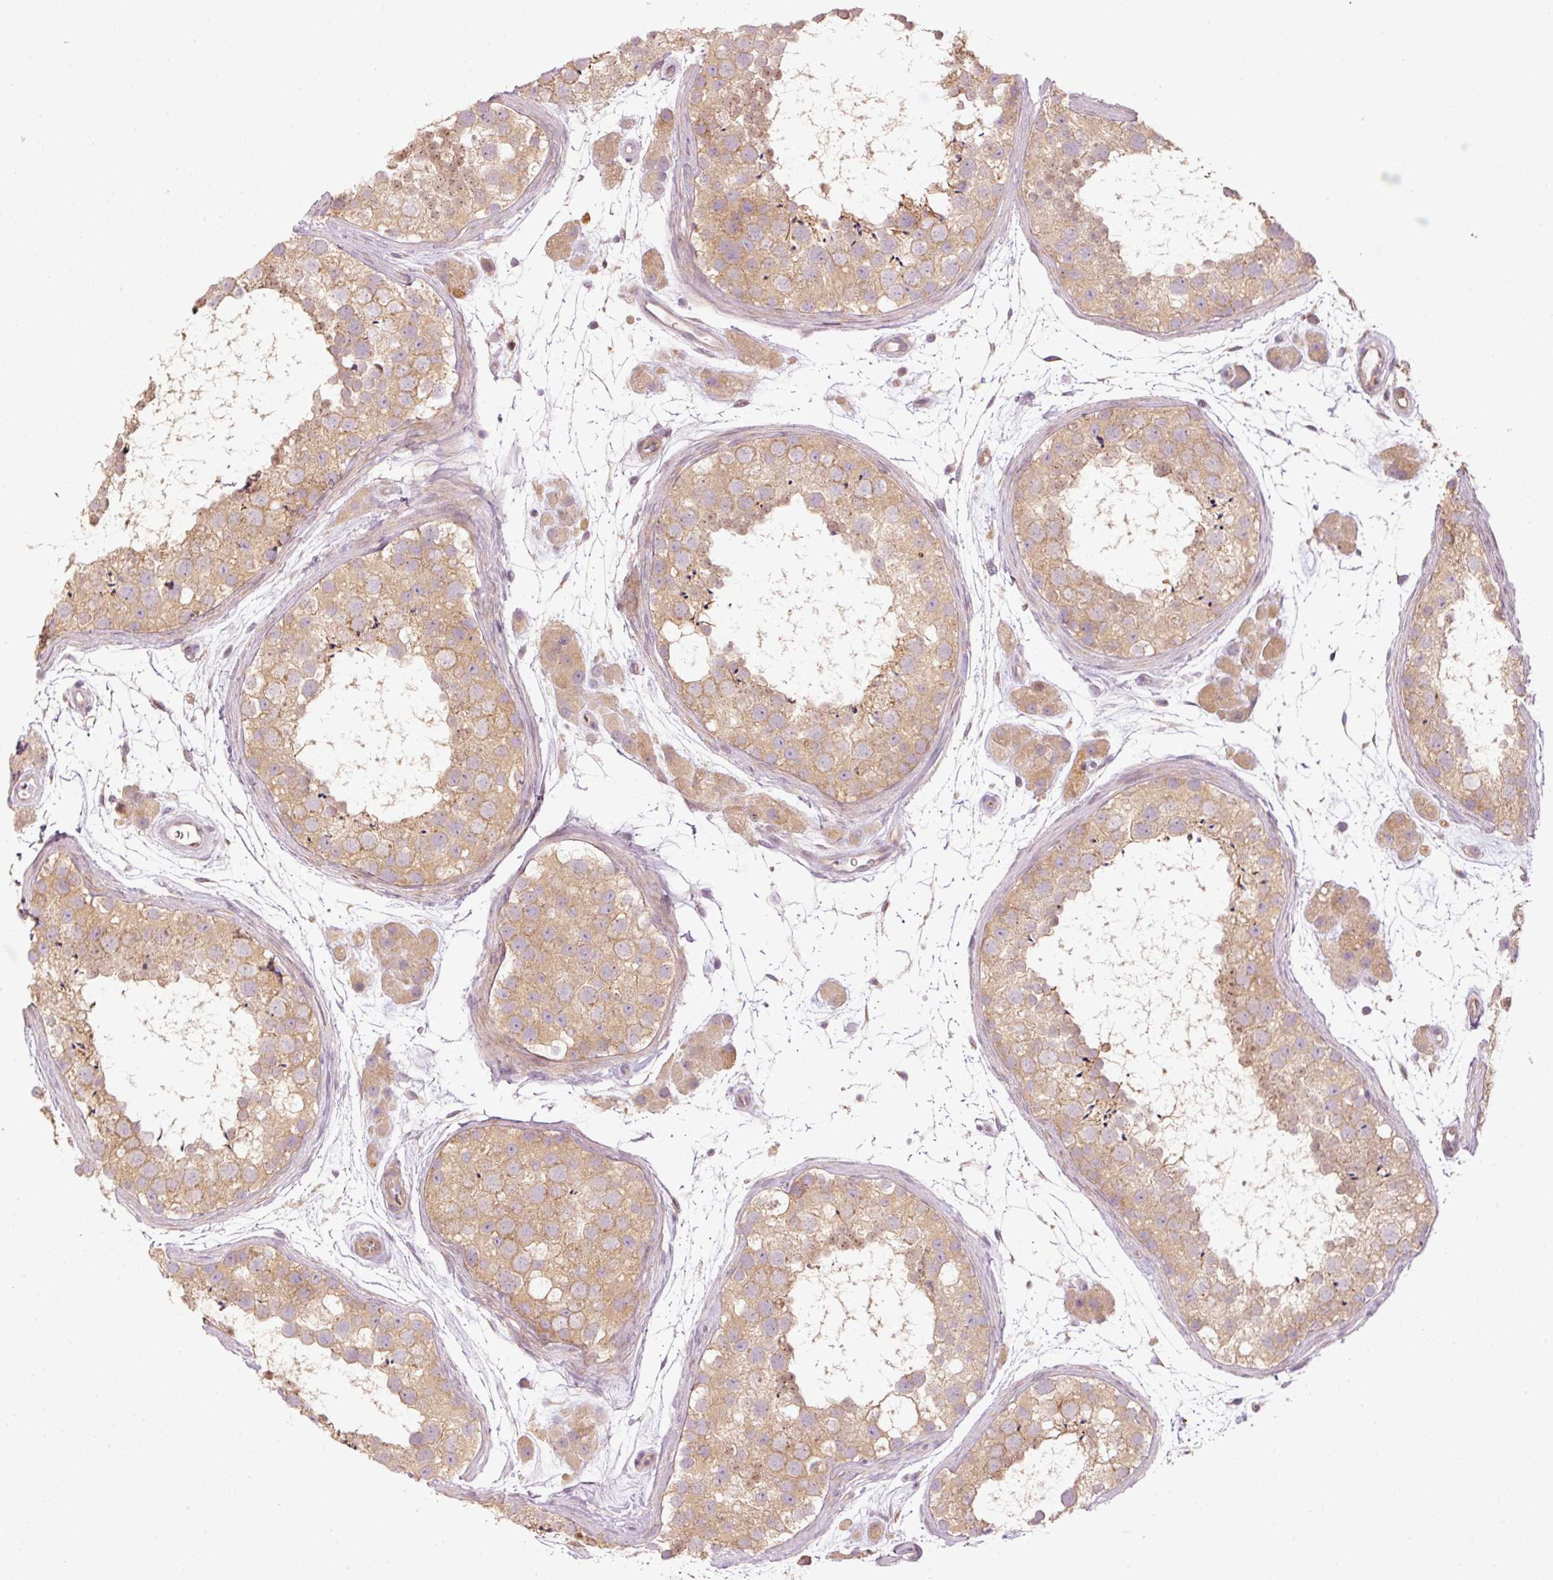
{"staining": {"intensity": "moderate", "quantity": ">75%", "location": "cytoplasmic/membranous"}, "tissue": "testis", "cell_type": "Cells in seminiferous ducts", "image_type": "normal", "snomed": [{"axis": "morphology", "description": "Normal tissue, NOS"}, {"axis": "topography", "description": "Testis"}], "caption": "Brown immunohistochemical staining in benign human testis displays moderate cytoplasmic/membranous staining in approximately >75% of cells in seminiferous ducts.", "gene": "MAP10", "patient": {"sex": "male", "age": 41}}